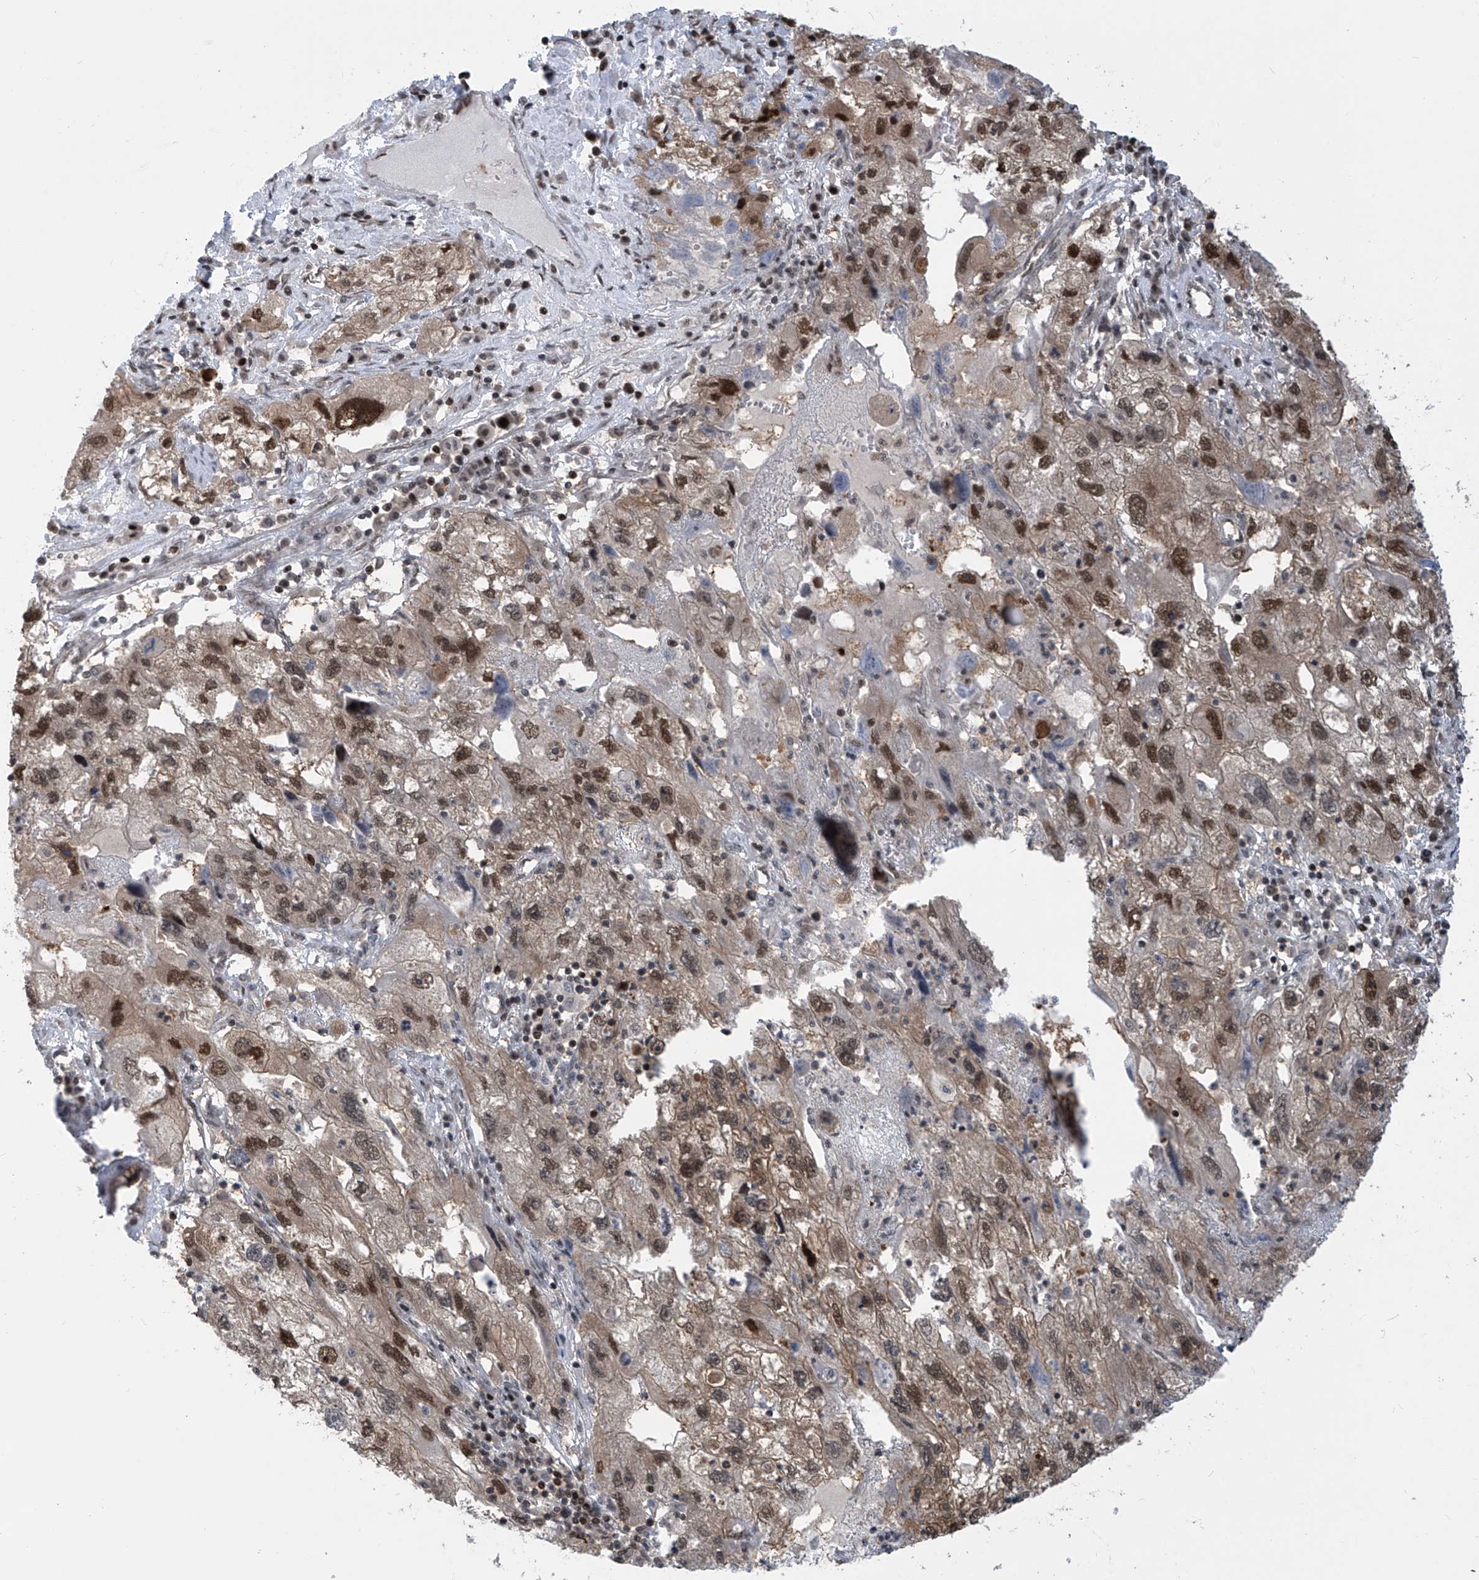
{"staining": {"intensity": "moderate", "quantity": "25%-75%", "location": "nuclear"}, "tissue": "endometrial cancer", "cell_type": "Tumor cells", "image_type": "cancer", "snomed": [{"axis": "morphology", "description": "Adenocarcinoma, NOS"}, {"axis": "topography", "description": "Endometrium"}], "caption": "Brown immunohistochemical staining in endometrial cancer (adenocarcinoma) exhibits moderate nuclear staining in about 25%-75% of tumor cells.", "gene": "LAGE3", "patient": {"sex": "female", "age": 49}}